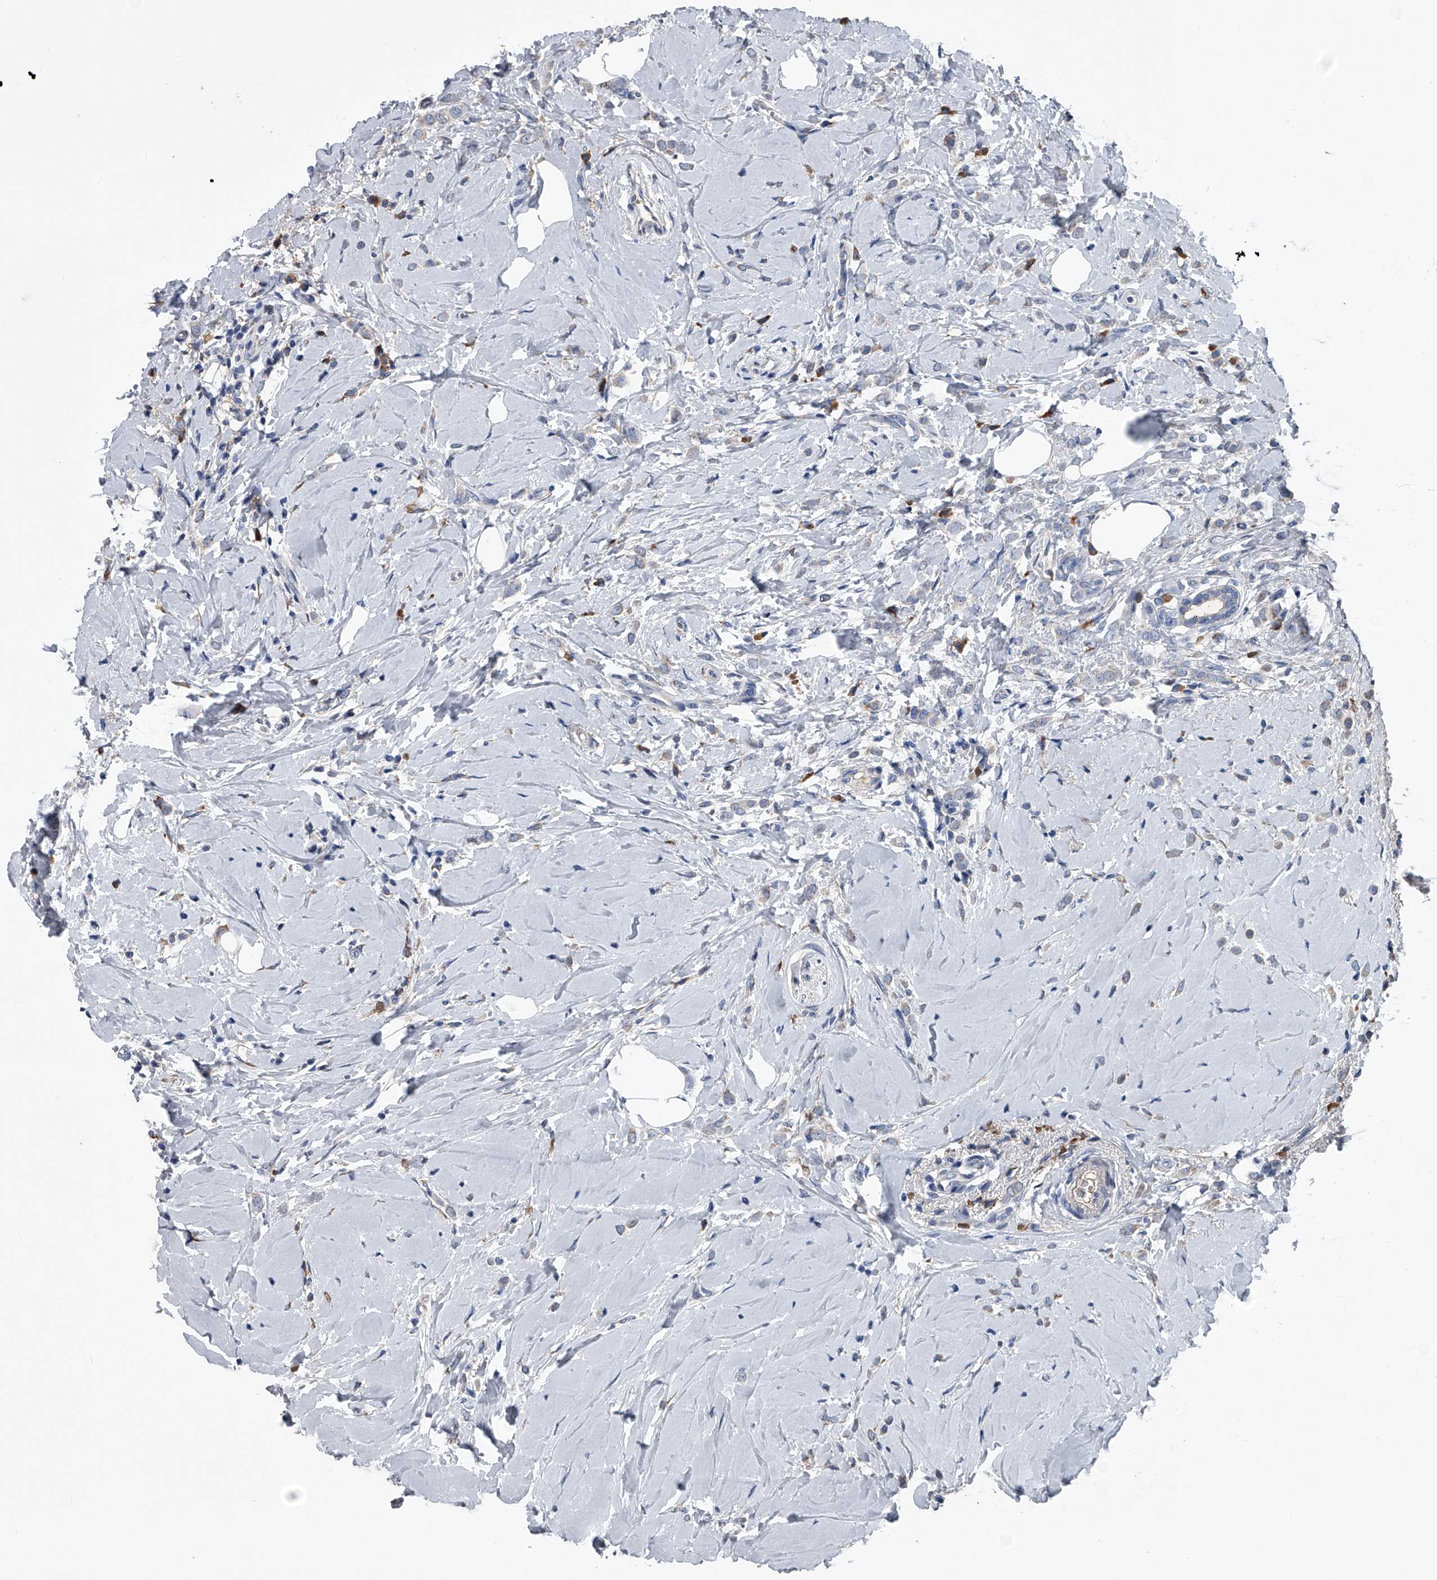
{"staining": {"intensity": "weak", "quantity": "<25%", "location": "cytoplasmic/membranous"}, "tissue": "breast cancer", "cell_type": "Tumor cells", "image_type": "cancer", "snomed": [{"axis": "morphology", "description": "Lobular carcinoma"}, {"axis": "topography", "description": "Breast"}], "caption": "An immunohistochemistry (IHC) photomicrograph of lobular carcinoma (breast) is shown. There is no staining in tumor cells of lobular carcinoma (breast).", "gene": "ABCG1", "patient": {"sex": "female", "age": 47}}